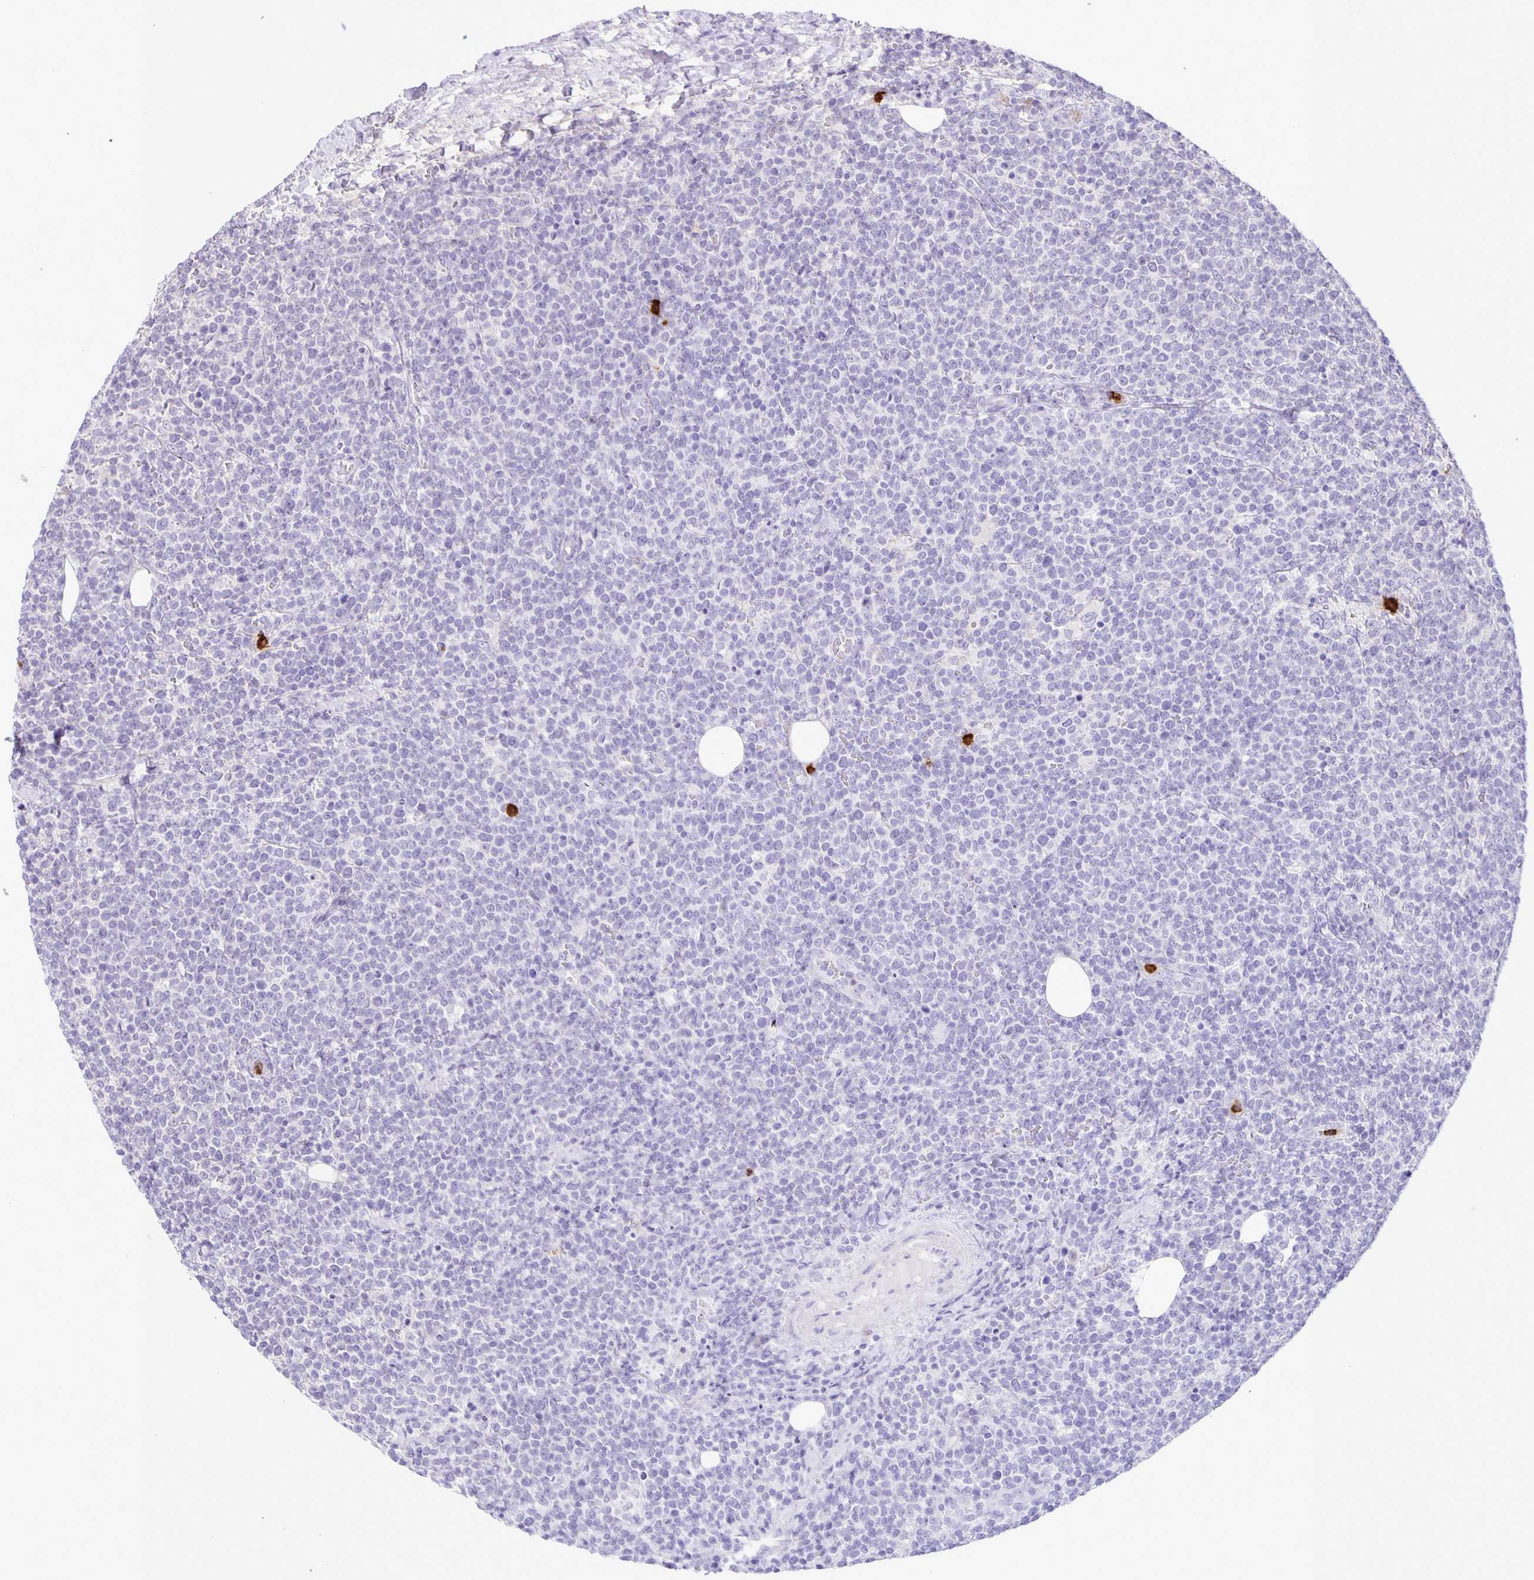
{"staining": {"intensity": "negative", "quantity": "none", "location": "none"}, "tissue": "lymphoma", "cell_type": "Tumor cells", "image_type": "cancer", "snomed": [{"axis": "morphology", "description": "Malignant lymphoma, non-Hodgkin's type, High grade"}, {"axis": "topography", "description": "Lymph node"}], "caption": "Tumor cells show no significant protein staining in malignant lymphoma, non-Hodgkin's type (high-grade).", "gene": "ADCK1", "patient": {"sex": "male", "age": 61}}